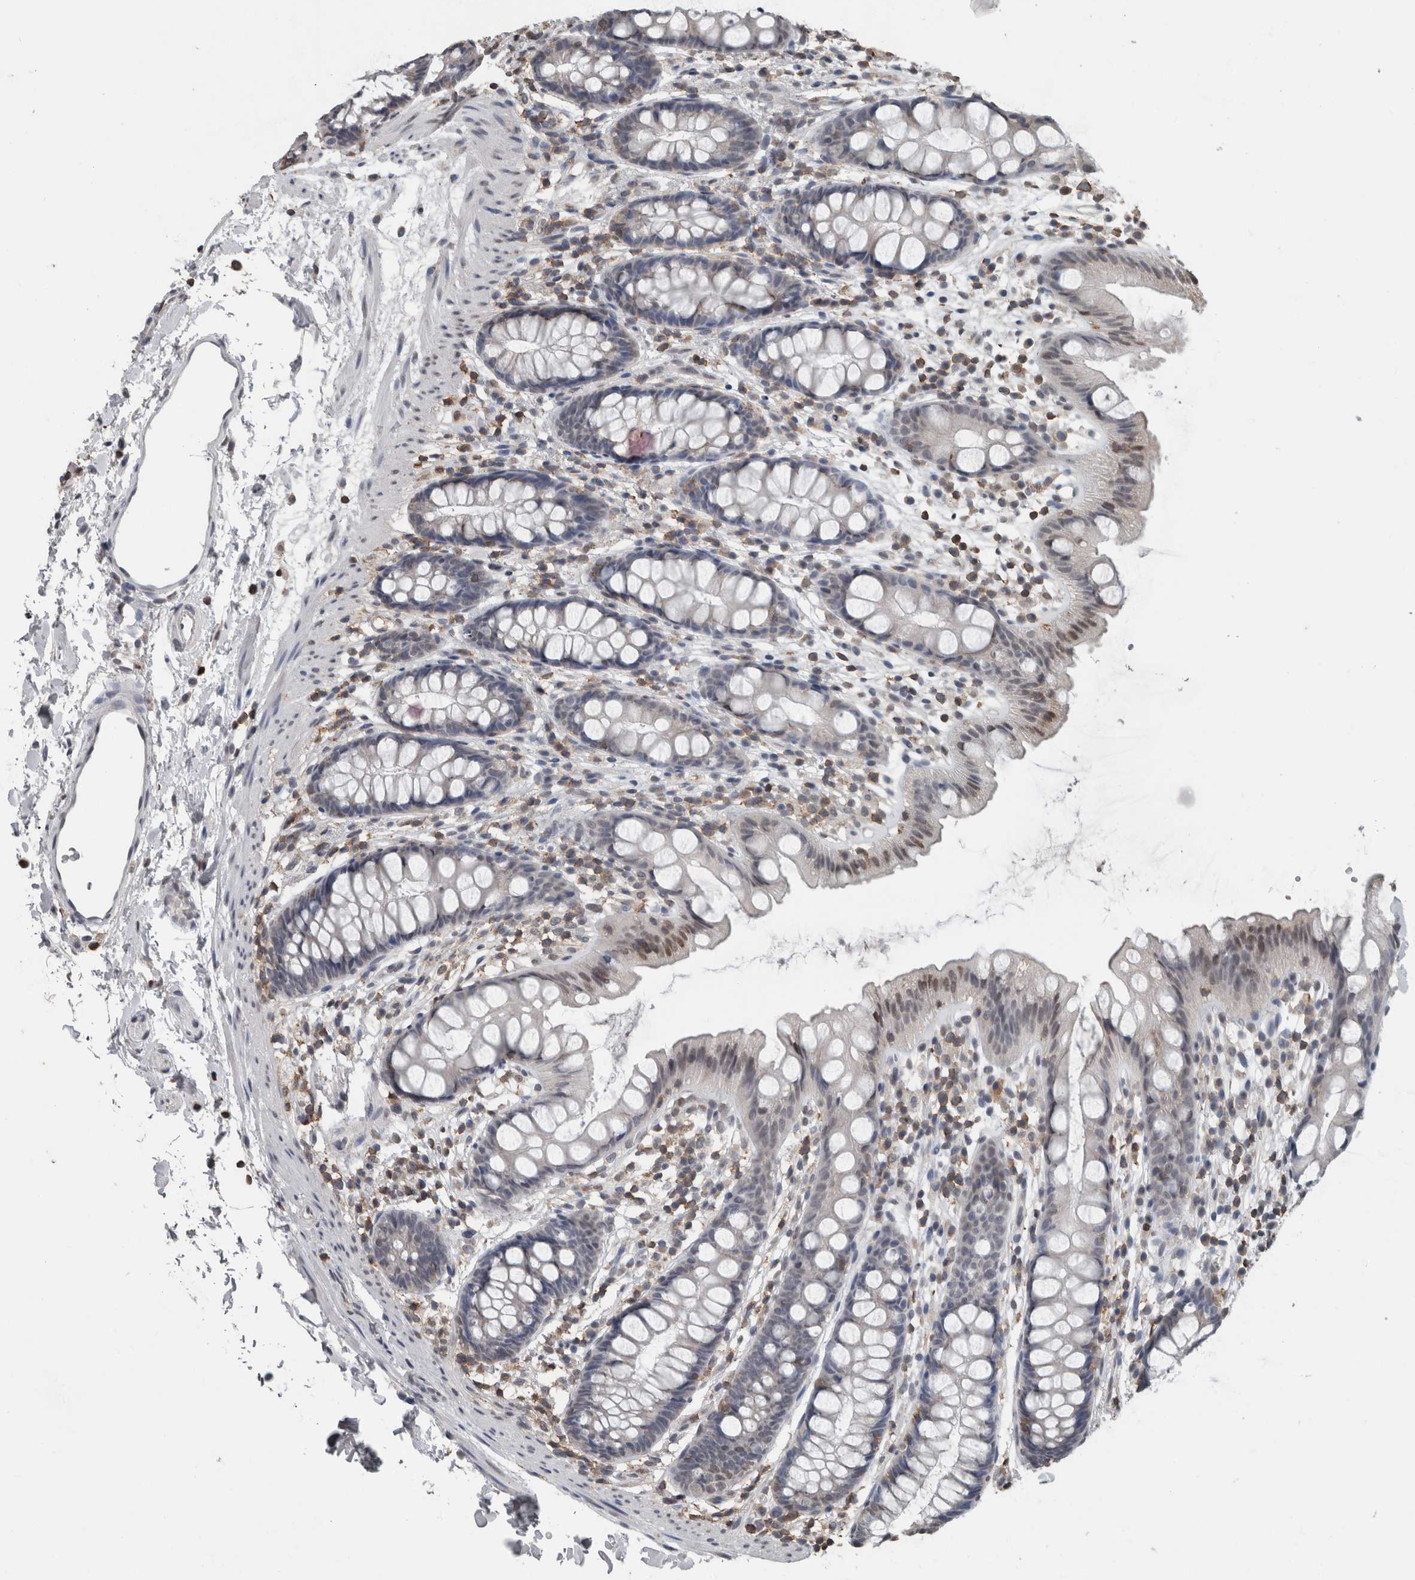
{"staining": {"intensity": "moderate", "quantity": "<25%", "location": "nuclear"}, "tissue": "rectum", "cell_type": "Glandular cells", "image_type": "normal", "snomed": [{"axis": "morphology", "description": "Normal tissue, NOS"}, {"axis": "topography", "description": "Rectum"}], "caption": "An IHC image of benign tissue is shown. Protein staining in brown highlights moderate nuclear positivity in rectum within glandular cells.", "gene": "MAFF", "patient": {"sex": "female", "age": 65}}